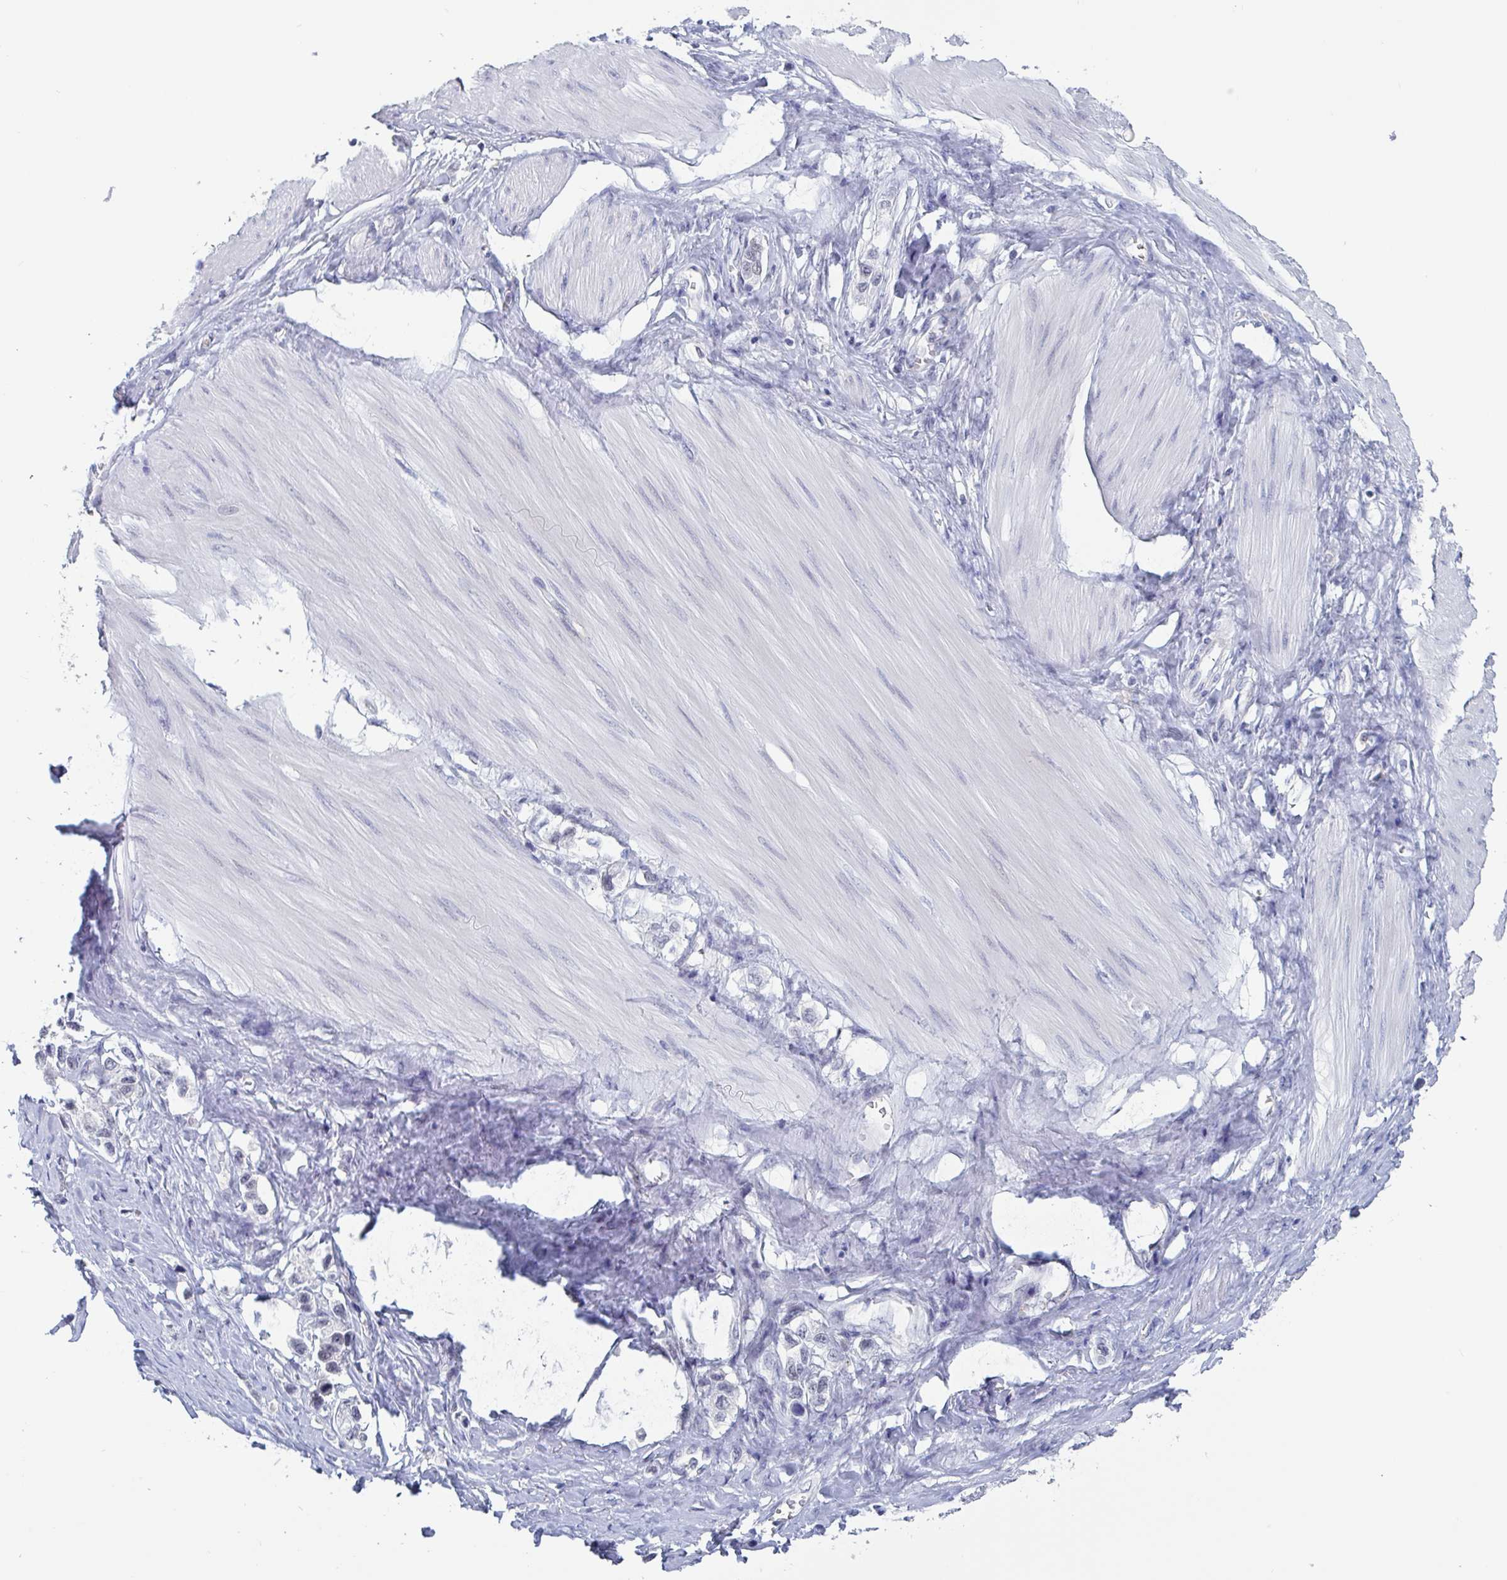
{"staining": {"intensity": "negative", "quantity": "none", "location": "none"}, "tissue": "stomach cancer", "cell_type": "Tumor cells", "image_type": "cancer", "snomed": [{"axis": "morphology", "description": "Adenocarcinoma, NOS"}, {"axis": "topography", "description": "Stomach"}], "caption": "This photomicrograph is of stomach cancer stained with IHC to label a protein in brown with the nuclei are counter-stained blue. There is no expression in tumor cells.", "gene": "KDM4D", "patient": {"sex": "female", "age": 65}}